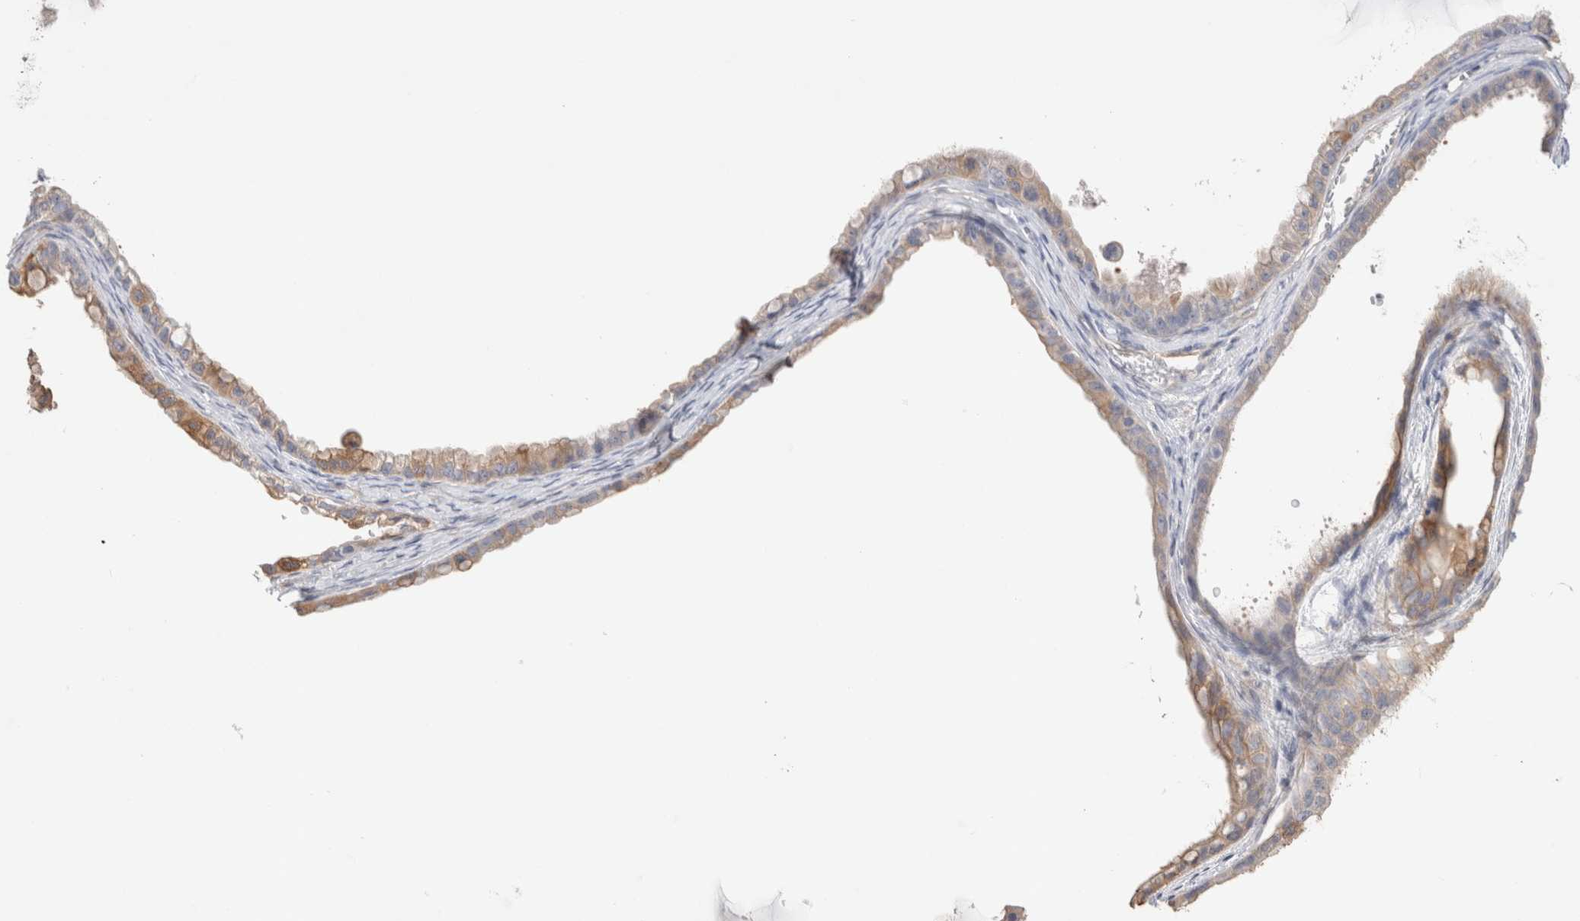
{"staining": {"intensity": "weak", "quantity": "25%-75%", "location": "cytoplasmic/membranous"}, "tissue": "ovarian cancer", "cell_type": "Tumor cells", "image_type": "cancer", "snomed": [{"axis": "morphology", "description": "Cystadenocarcinoma, mucinous, NOS"}, {"axis": "topography", "description": "Ovary"}], "caption": "High-magnification brightfield microscopy of ovarian mucinous cystadenocarcinoma stained with DAB (brown) and counterstained with hematoxylin (blue). tumor cells exhibit weak cytoplasmic/membranous expression is present in approximately25%-75% of cells.", "gene": "CAPN2", "patient": {"sex": "female", "age": 80}}